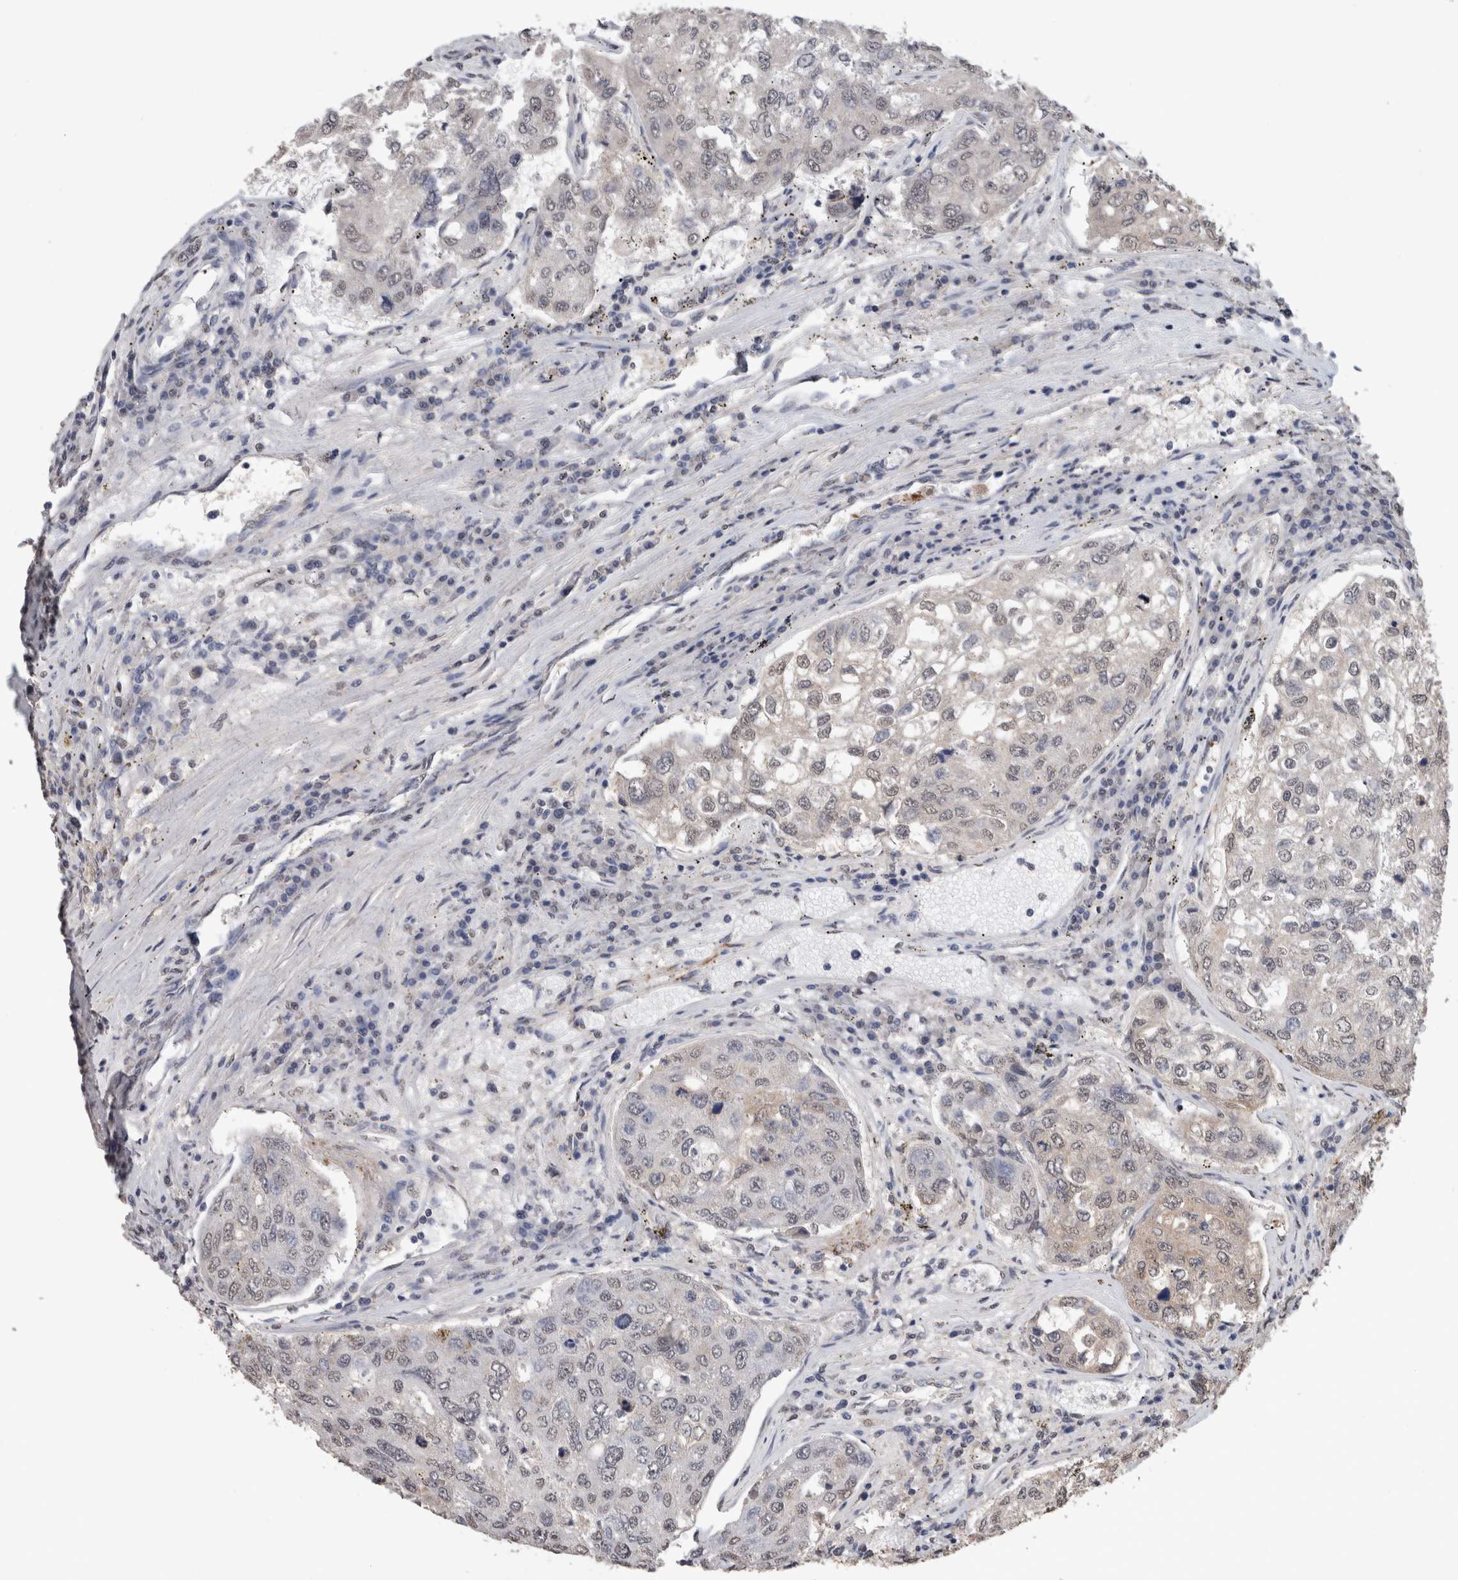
{"staining": {"intensity": "negative", "quantity": "none", "location": "none"}, "tissue": "urothelial cancer", "cell_type": "Tumor cells", "image_type": "cancer", "snomed": [{"axis": "morphology", "description": "Urothelial carcinoma, High grade"}, {"axis": "topography", "description": "Lymph node"}, {"axis": "topography", "description": "Urinary bladder"}], "caption": "Tumor cells are negative for protein expression in human urothelial cancer.", "gene": "LTBP1", "patient": {"sex": "male", "age": 51}}